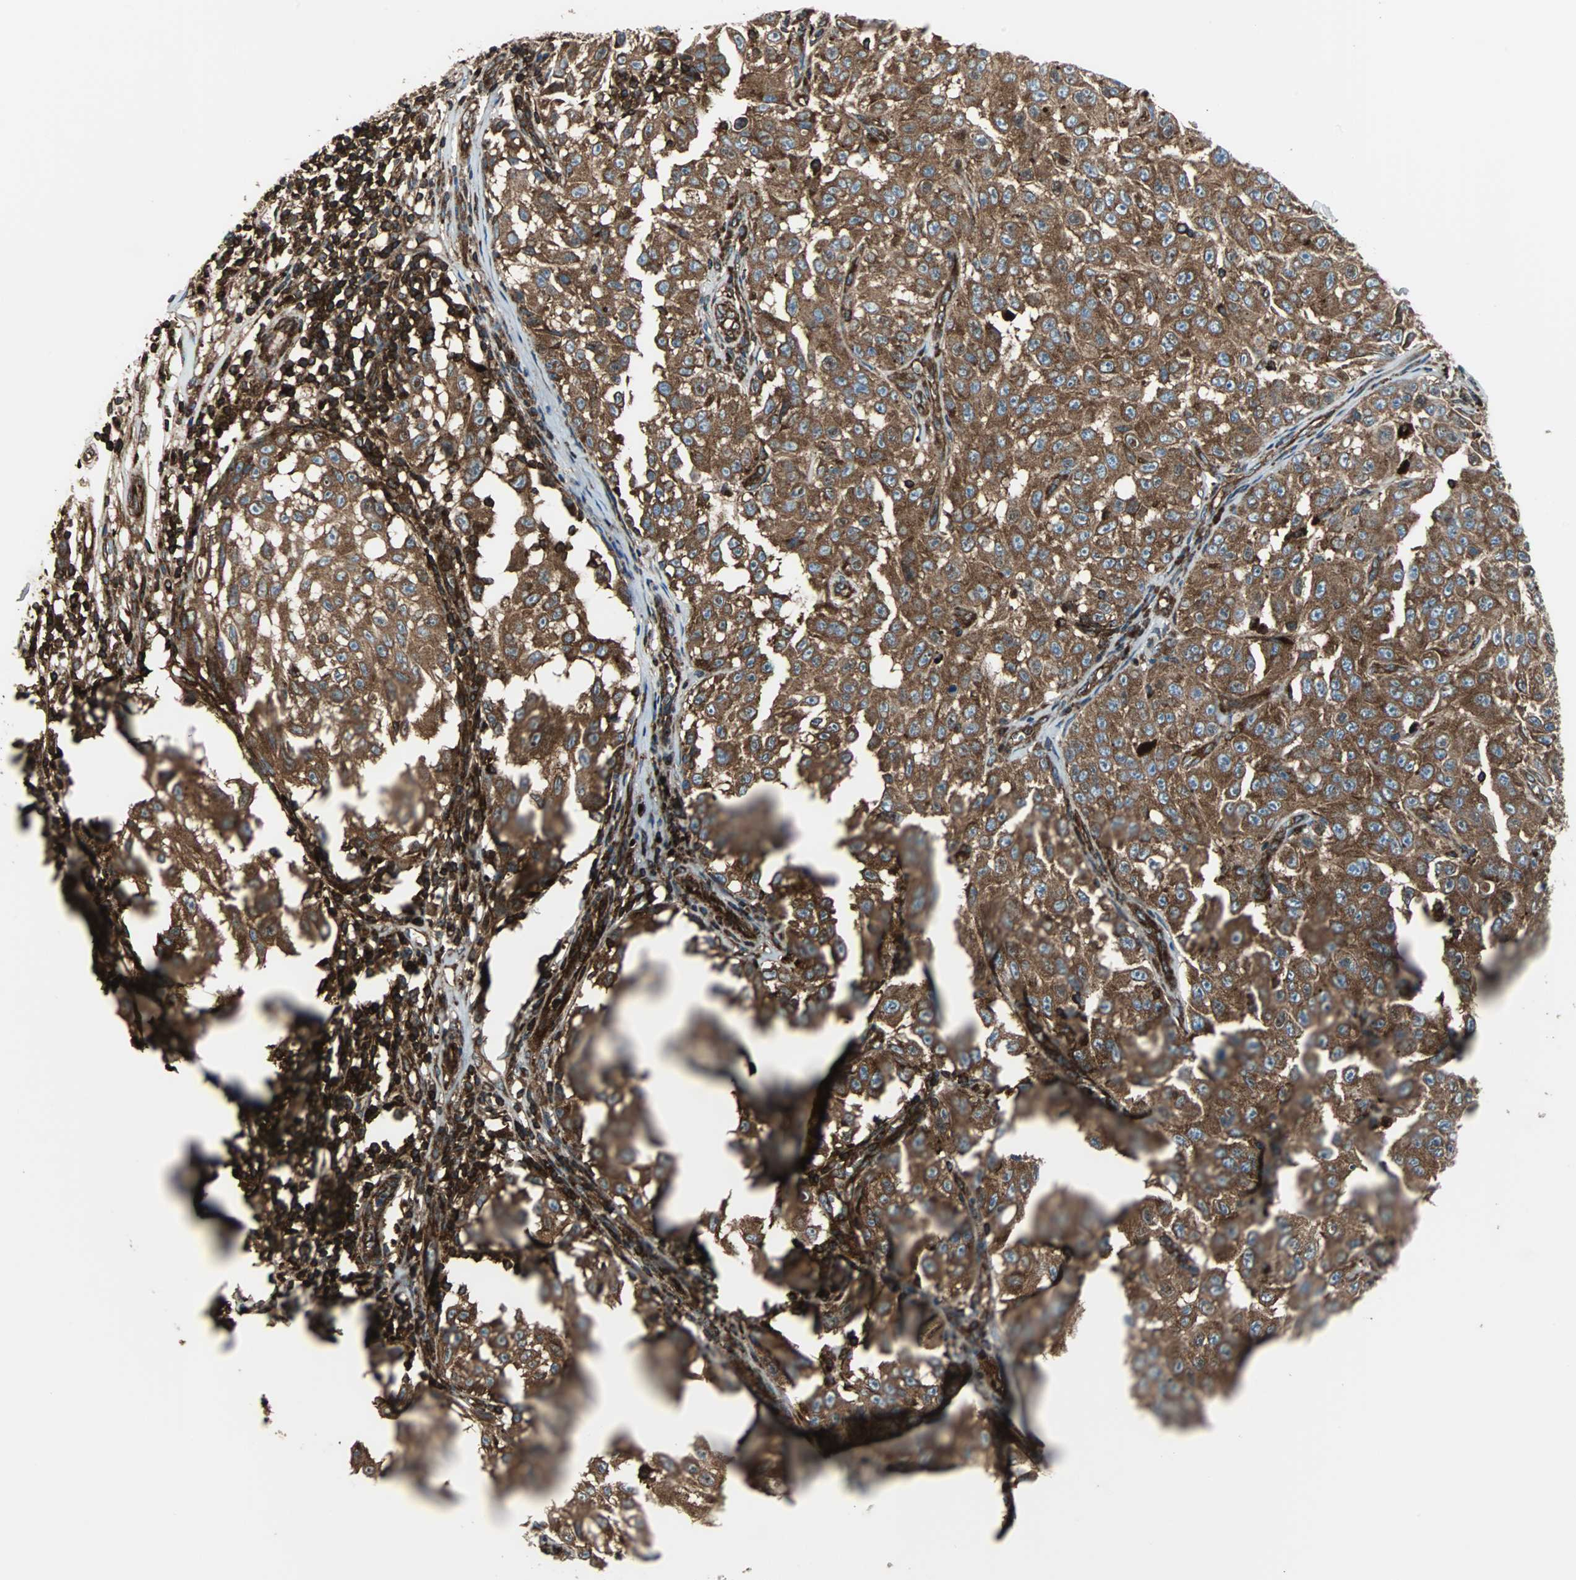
{"staining": {"intensity": "strong", "quantity": ">75%", "location": "cytoplasmic/membranous"}, "tissue": "melanoma", "cell_type": "Tumor cells", "image_type": "cancer", "snomed": [{"axis": "morphology", "description": "Malignant melanoma, NOS"}, {"axis": "topography", "description": "Skin"}], "caption": "Malignant melanoma stained with a protein marker exhibits strong staining in tumor cells.", "gene": "RELA", "patient": {"sex": "male", "age": 30}}